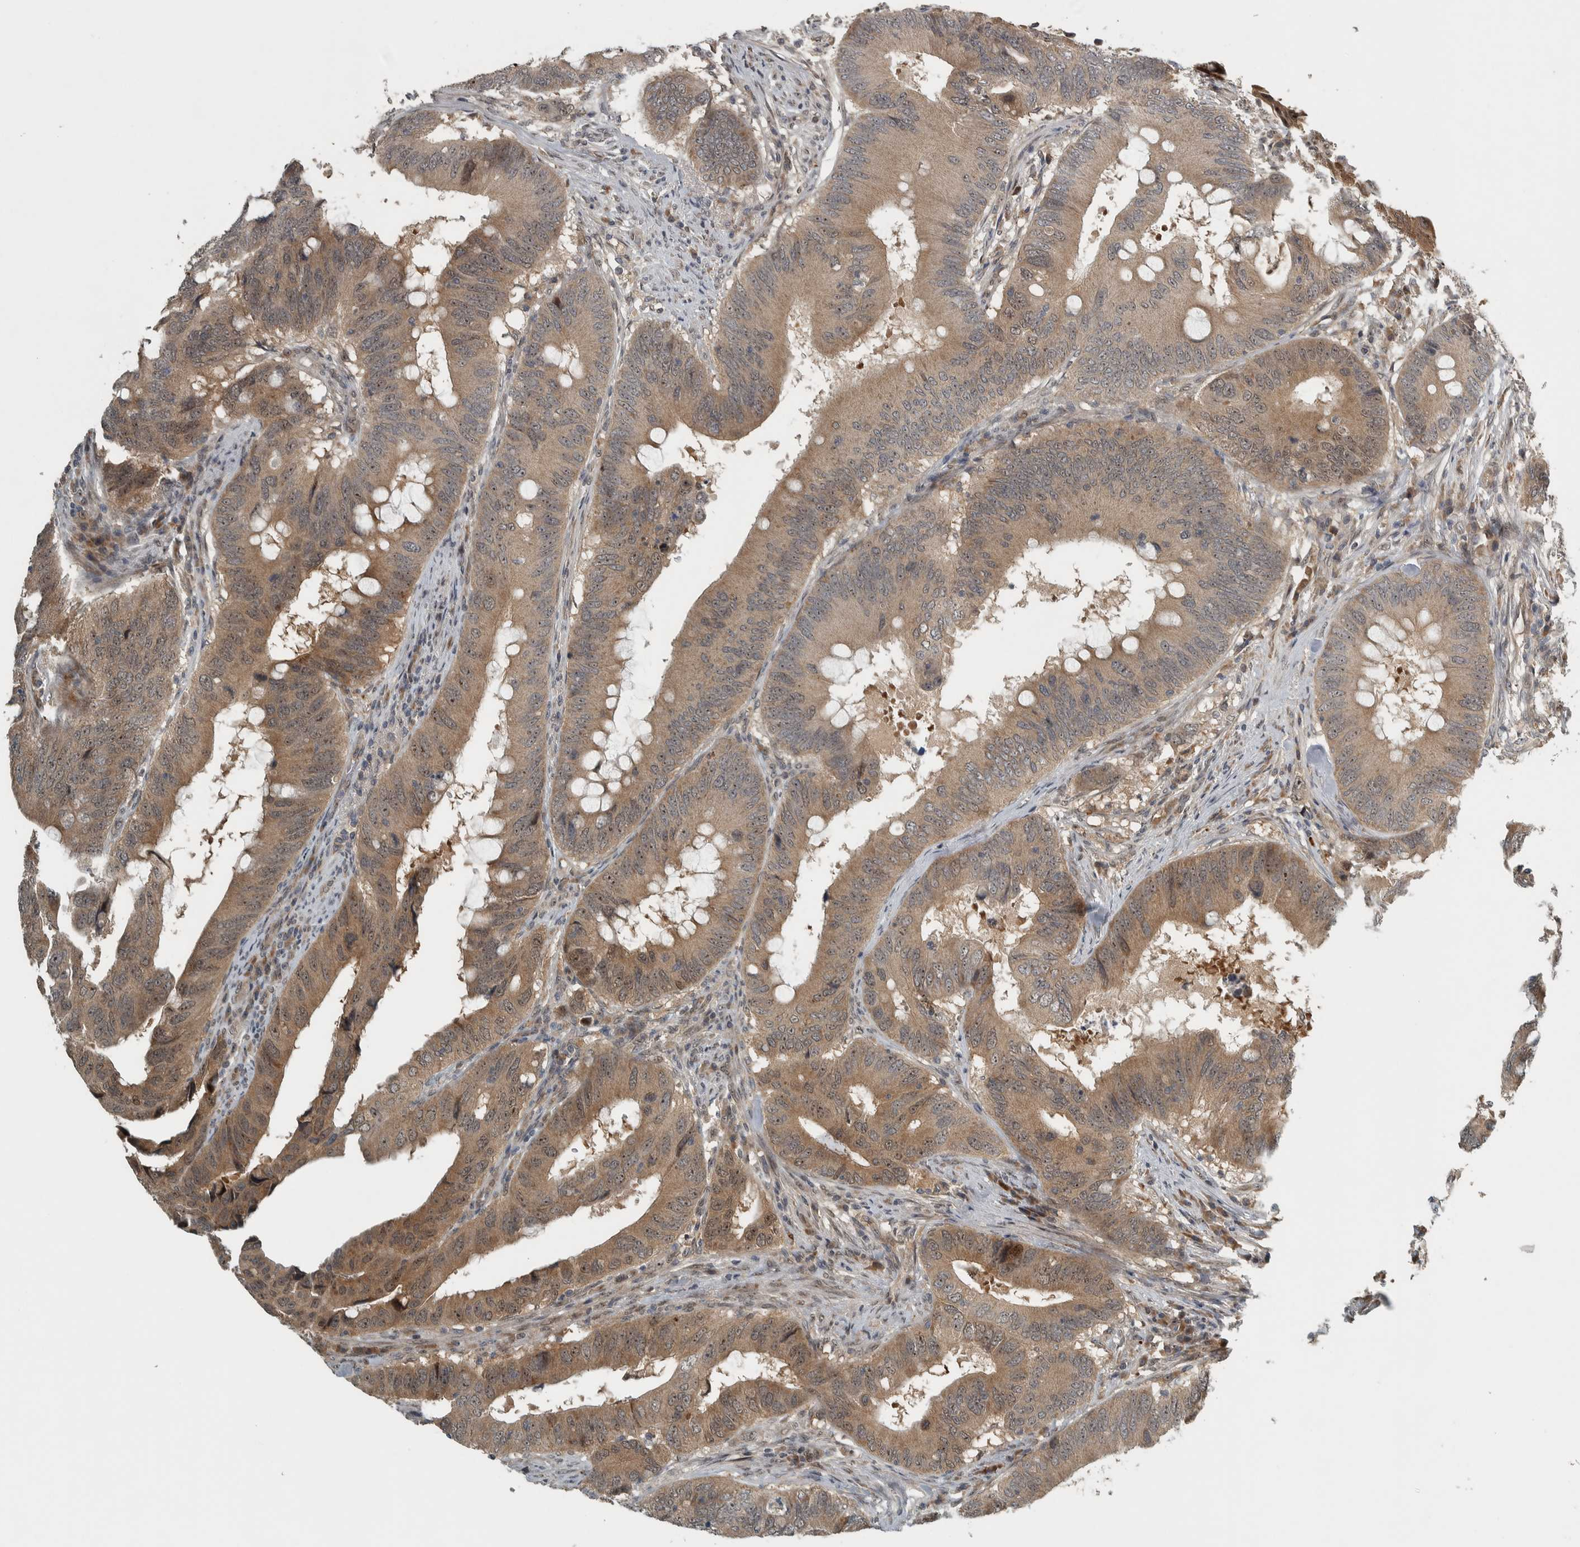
{"staining": {"intensity": "moderate", "quantity": ">75%", "location": "cytoplasmic/membranous,nuclear"}, "tissue": "colorectal cancer", "cell_type": "Tumor cells", "image_type": "cancer", "snomed": [{"axis": "morphology", "description": "Adenocarcinoma, NOS"}, {"axis": "topography", "description": "Colon"}], "caption": "Colorectal cancer tissue displays moderate cytoplasmic/membranous and nuclear staining in about >75% of tumor cells, visualized by immunohistochemistry. Using DAB (3,3'-diaminobenzidine) (brown) and hematoxylin (blue) stains, captured at high magnification using brightfield microscopy.", "gene": "XPO5", "patient": {"sex": "male", "age": 71}}